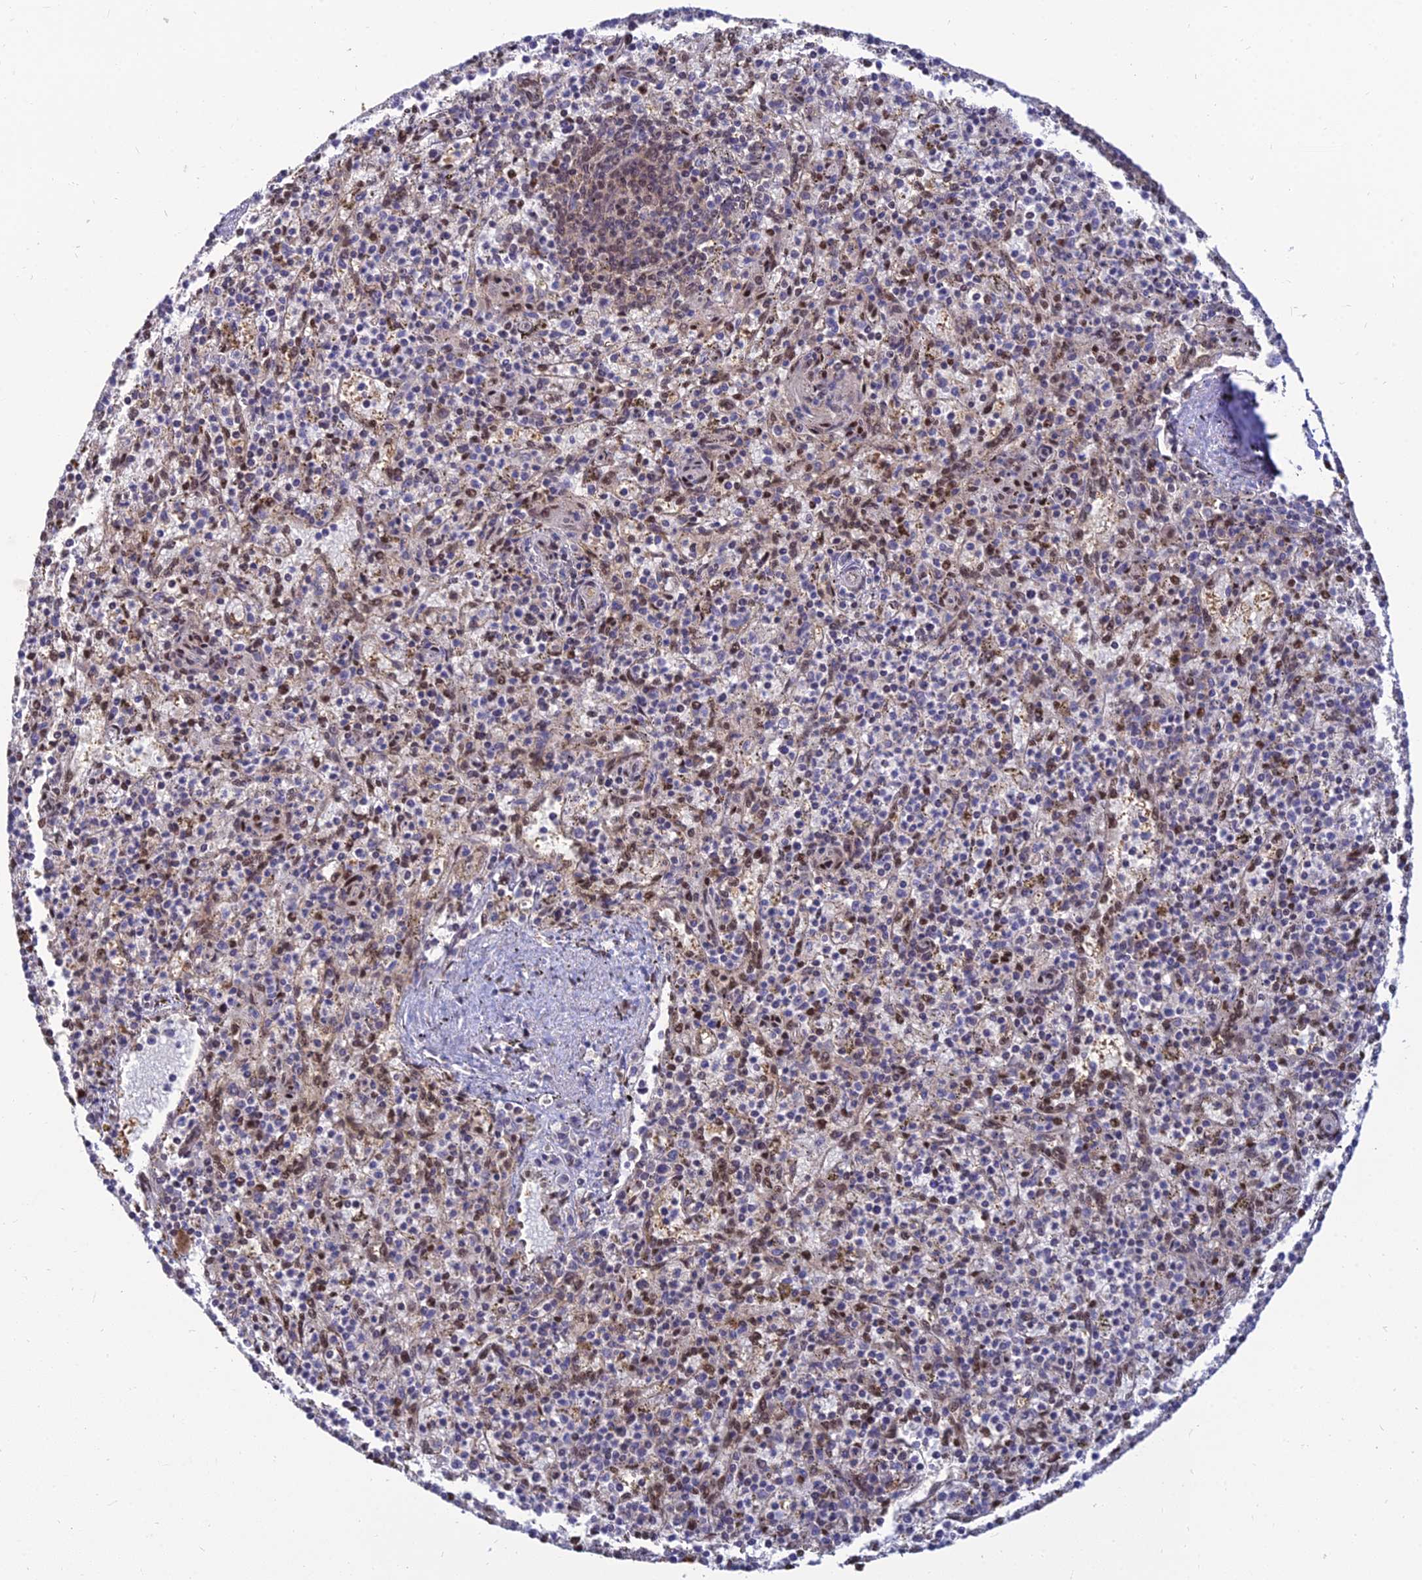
{"staining": {"intensity": "strong", "quantity": "<25%", "location": "nuclear"}, "tissue": "spleen", "cell_type": "Cells in red pulp", "image_type": "normal", "snomed": [{"axis": "morphology", "description": "Normal tissue, NOS"}, {"axis": "topography", "description": "Spleen"}], "caption": "The photomicrograph reveals staining of normal spleen, revealing strong nuclear protein positivity (brown color) within cells in red pulp.", "gene": "DNPEP", "patient": {"sex": "male", "age": 72}}